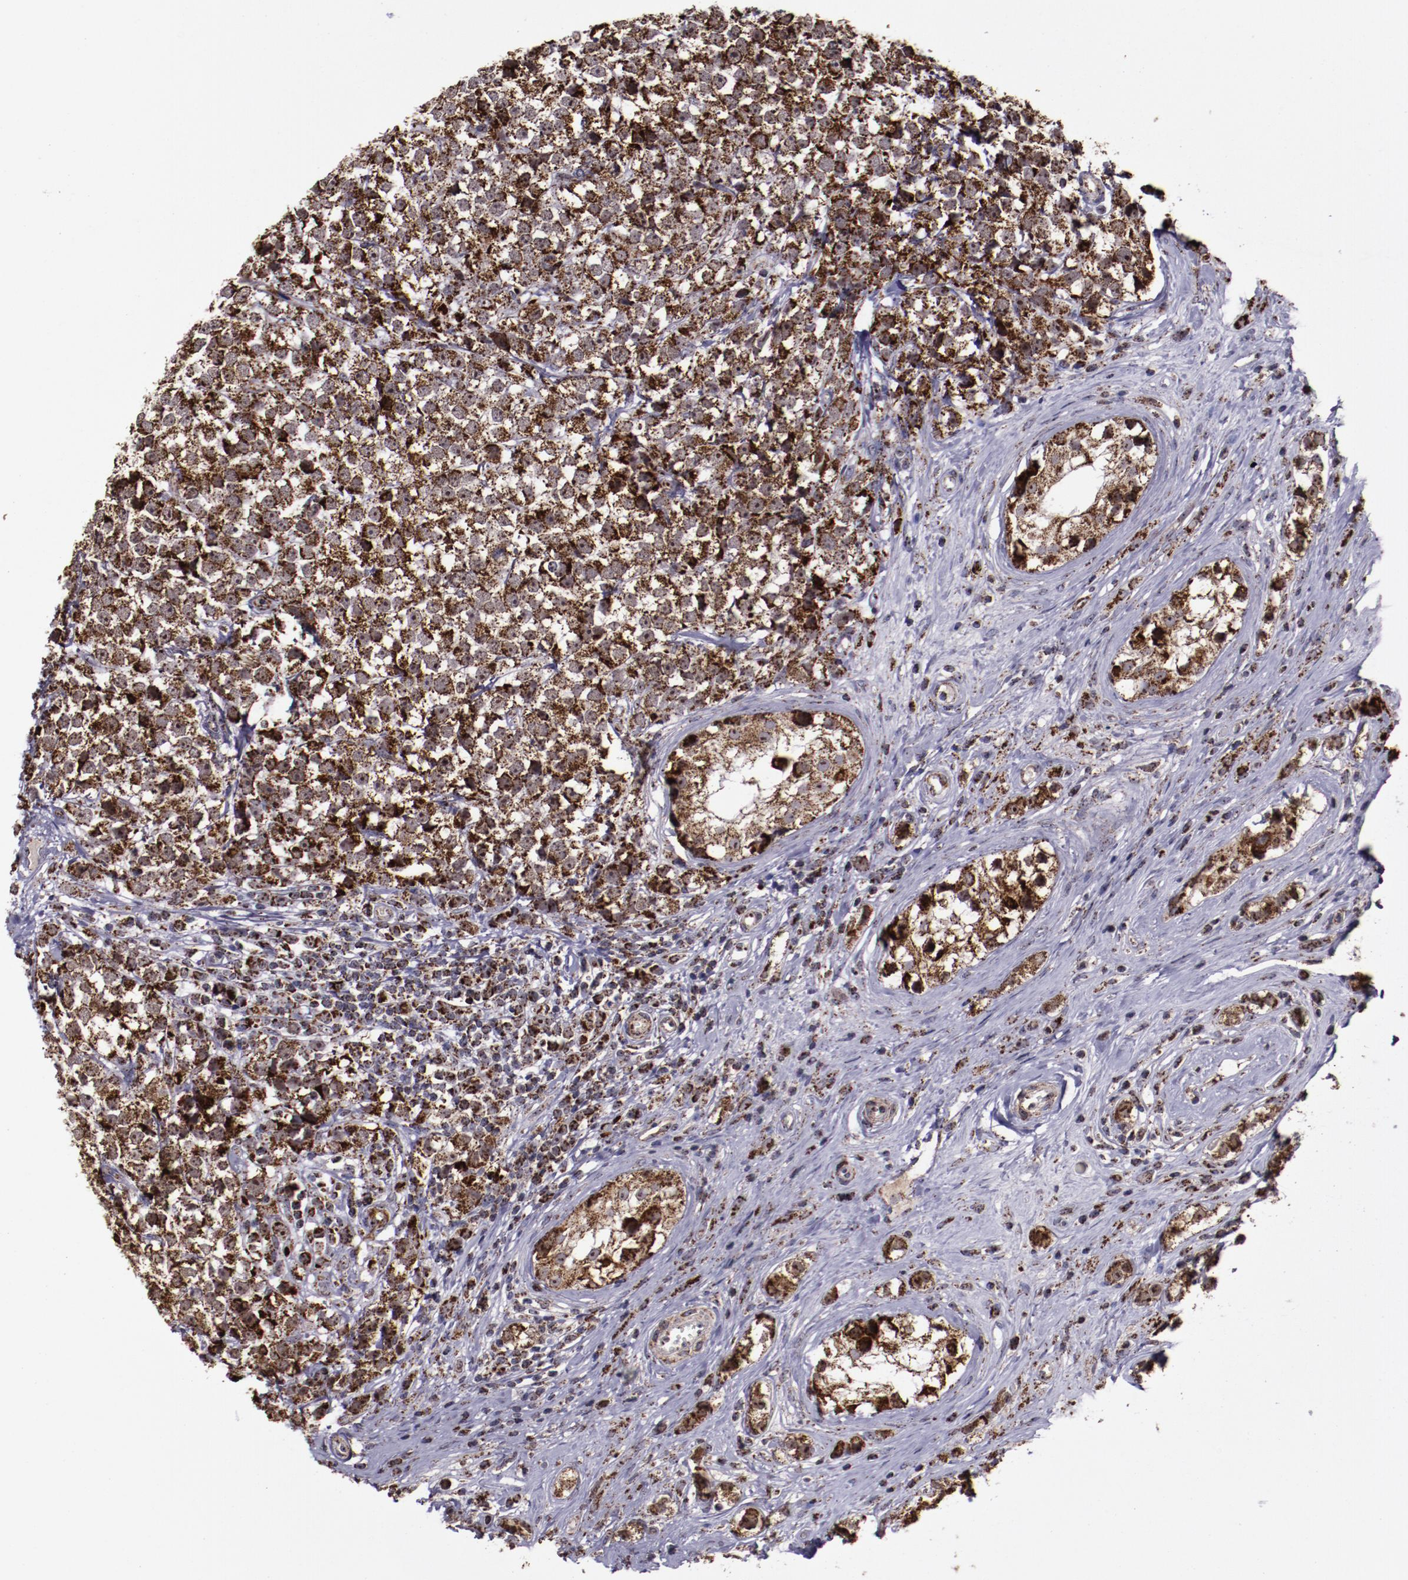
{"staining": {"intensity": "strong", "quantity": ">75%", "location": "cytoplasmic/membranous,nuclear"}, "tissue": "testis cancer", "cell_type": "Tumor cells", "image_type": "cancer", "snomed": [{"axis": "morphology", "description": "Seminoma, NOS"}, {"axis": "topography", "description": "Testis"}], "caption": "Immunohistochemistry (DAB (3,3'-diaminobenzidine)) staining of testis seminoma shows strong cytoplasmic/membranous and nuclear protein expression in approximately >75% of tumor cells.", "gene": "LONP1", "patient": {"sex": "male", "age": 25}}